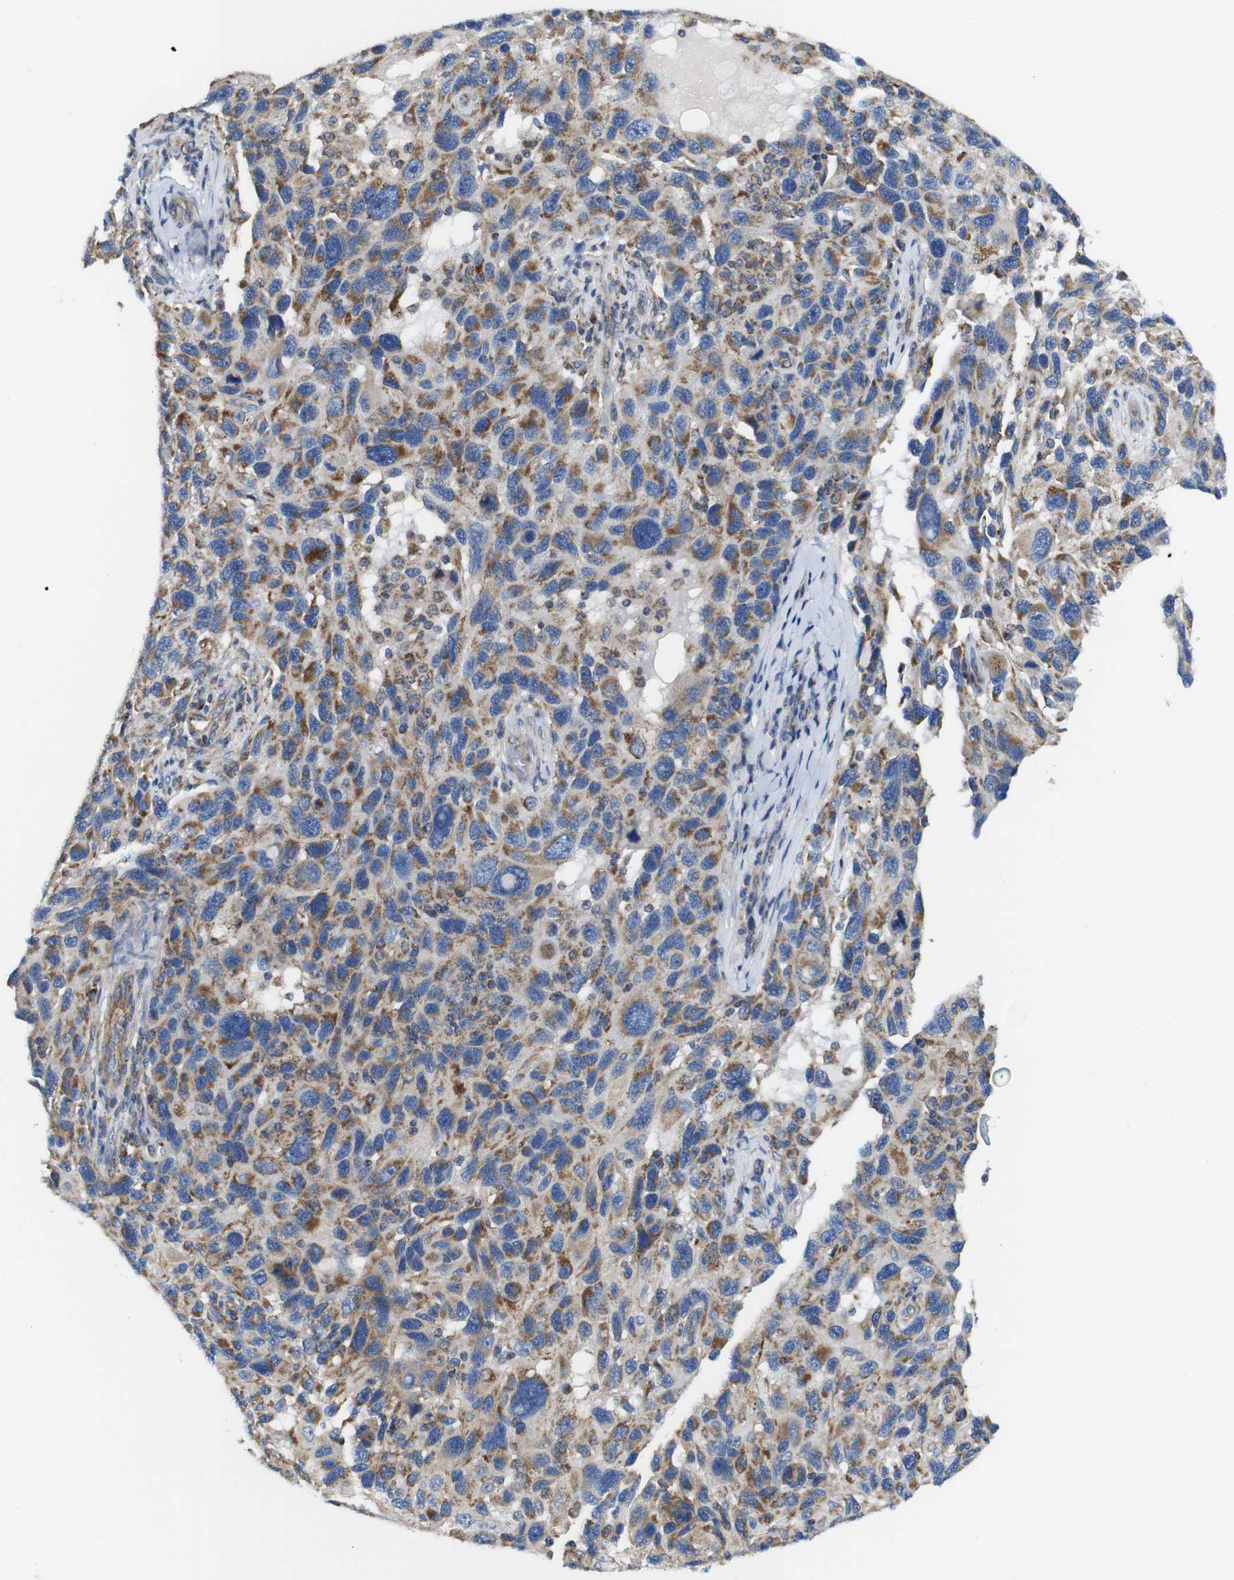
{"staining": {"intensity": "moderate", "quantity": "25%-75%", "location": "cytoplasmic/membranous"}, "tissue": "melanoma", "cell_type": "Tumor cells", "image_type": "cancer", "snomed": [{"axis": "morphology", "description": "Malignant melanoma, NOS"}, {"axis": "topography", "description": "Skin"}], "caption": "Approximately 25%-75% of tumor cells in melanoma exhibit moderate cytoplasmic/membranous protein staining as visualized by brown immunohistochemical staining.", "gene": "PDCD1LG2", "patient": {"sex": "male", "age": 53}}